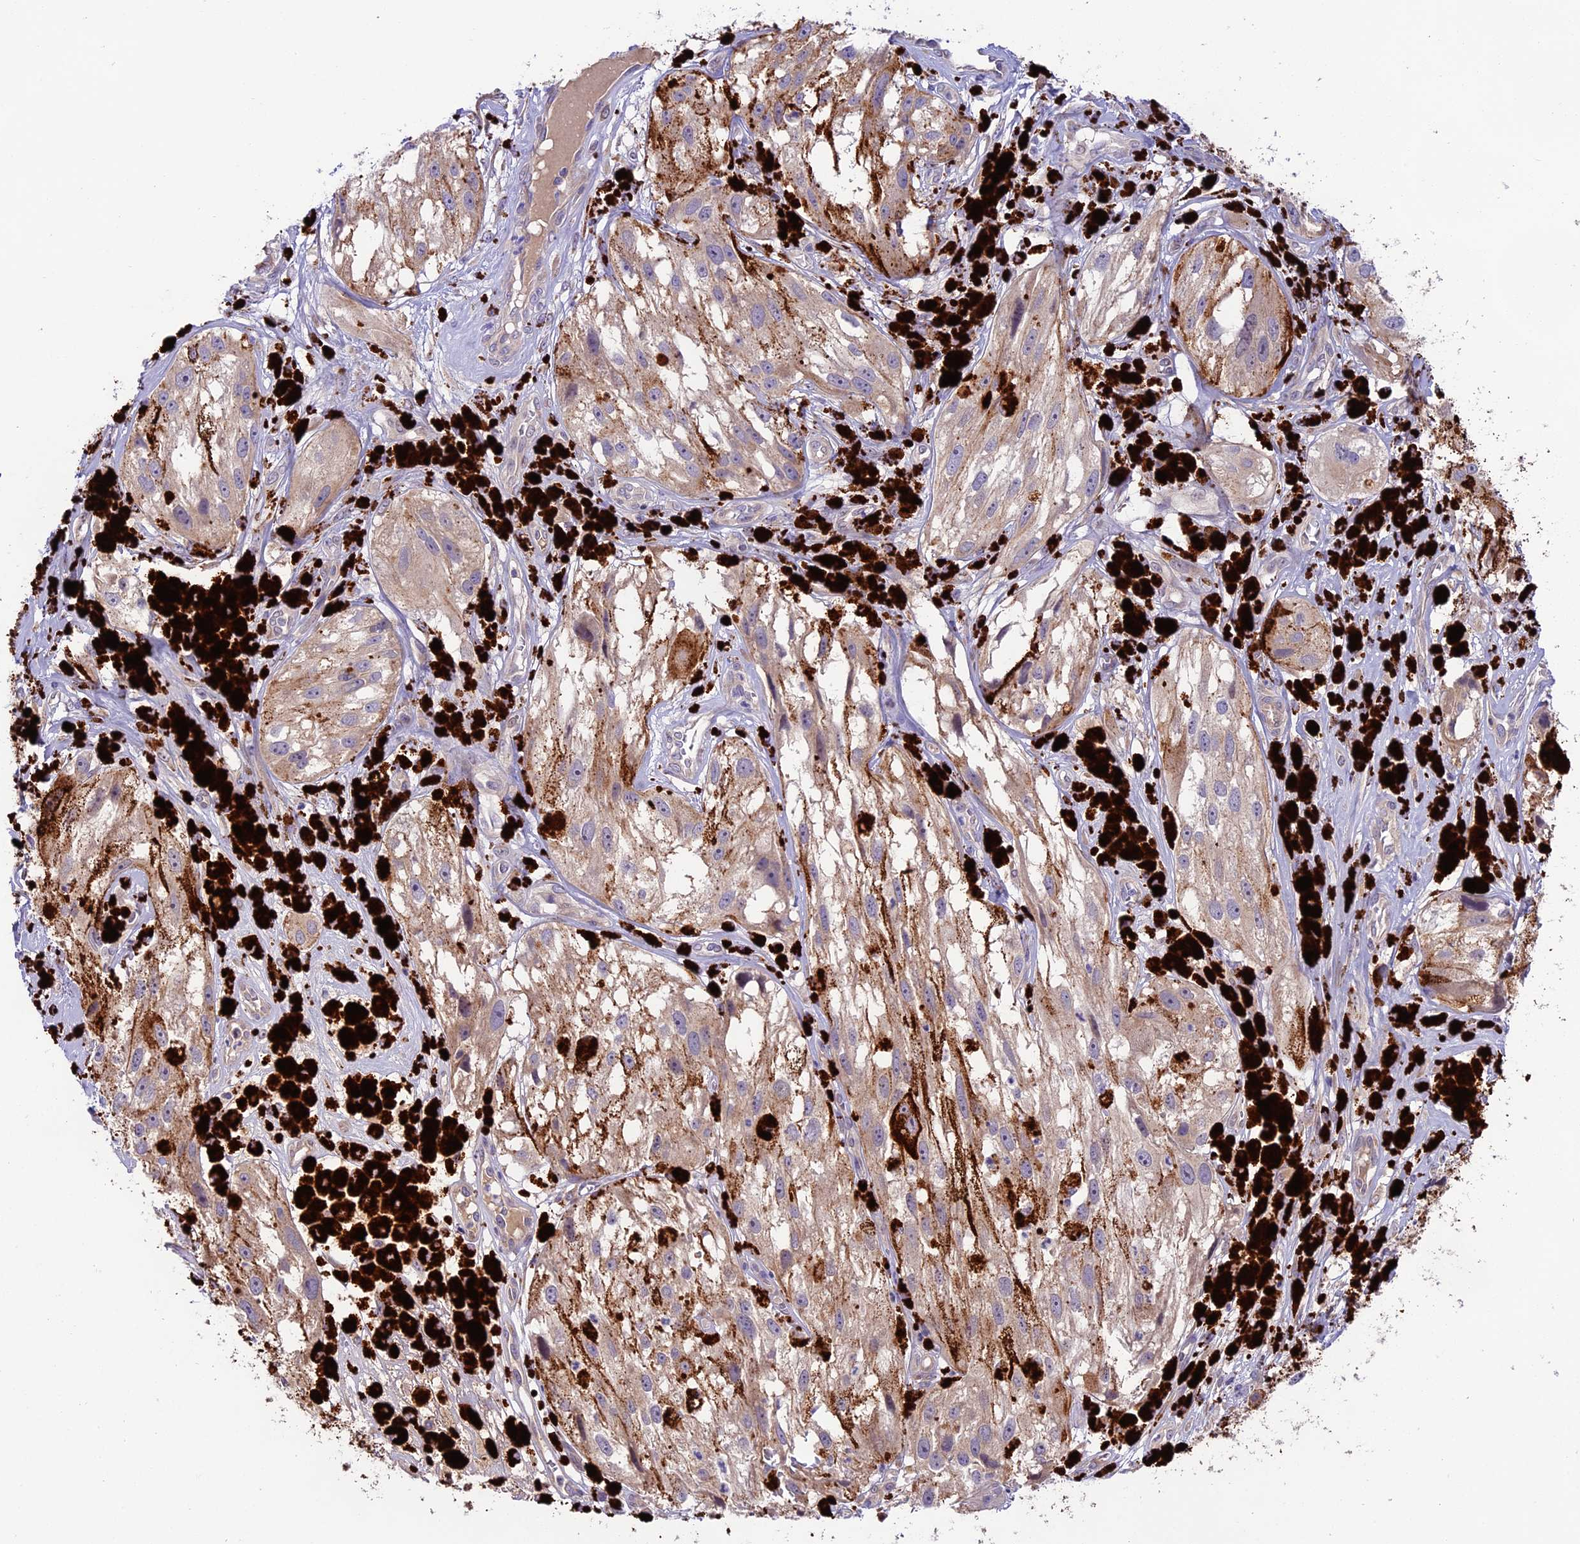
{"staining": {"intensity": "weak", "quantity": "25%-75%", "location": "cytoplasmic/membranous"}, "tissue": "melanoma", "cell_type": "Tumor cells", "image_type": "cancer", "snomed": [{"axis": "morphology", "description": "Malignant melanoma, NOS"}, {"axis": "topography", "description": "Skin"}], "caption": "Immunohistochemistry of melanoma exhibits low levels of weak cytoplasmic/membranous expression in about 25%-75% of tumor cells.", "gene": "COG8", "patient": {"sex": "male", "age": 88}}